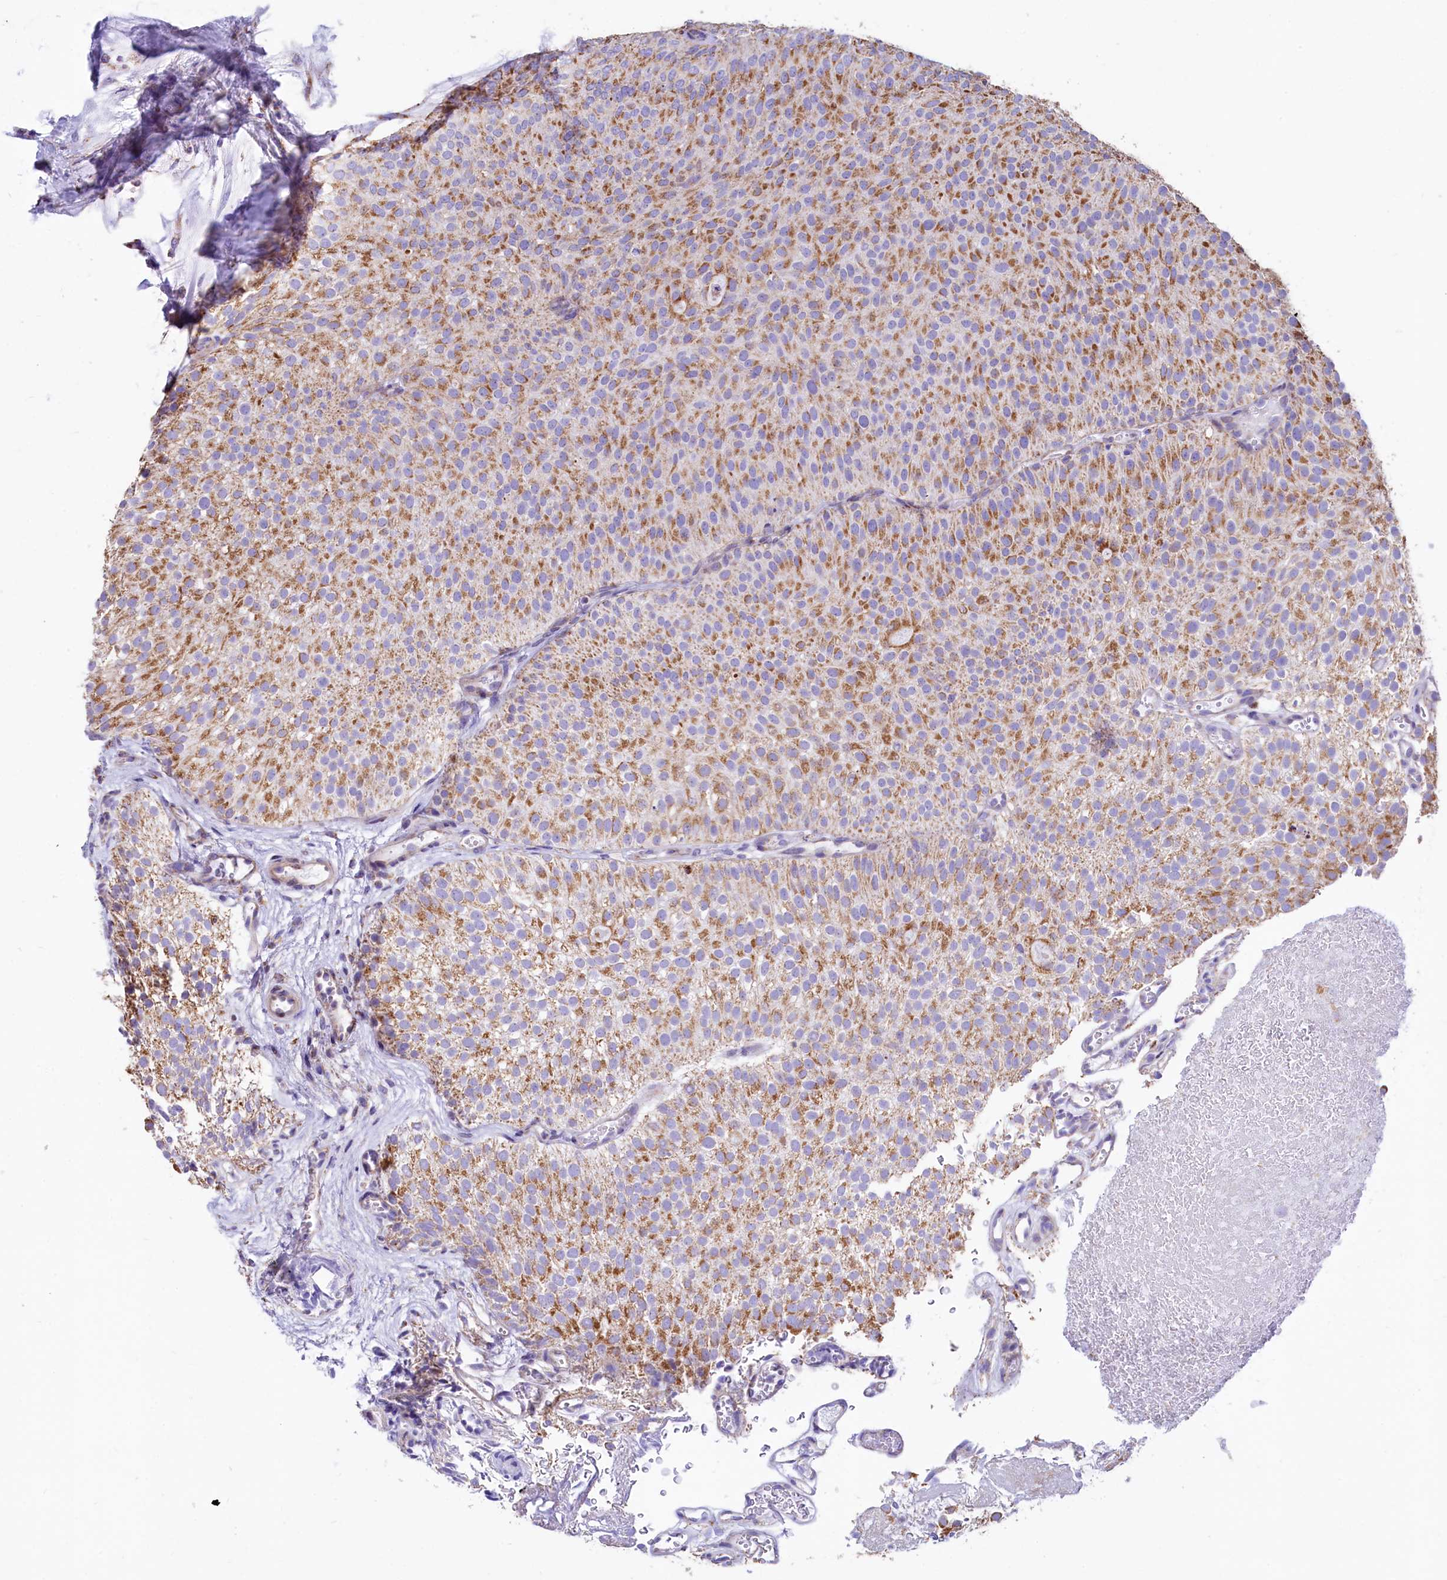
{"staining": {"intensity": "moderate", "quantity": ">75%", "location": "cytoplasmic/membranous"}, "tissue": "urothelial cancer", "cell_type": "Tumor cells", "image_type": "cancer", "snomed": [{"axis": "morphology", "description": "Urothelial carcinoma, Low grade"}, {"axis": "topography", "description": "Urinary bladder"}], "caption": "Low-grade urothelial carcinoma stained with a protein marker exhibits moderate staining in tumor cells.", "gene": "VWCE", "patient": {"sex": "male", "age": 78}}